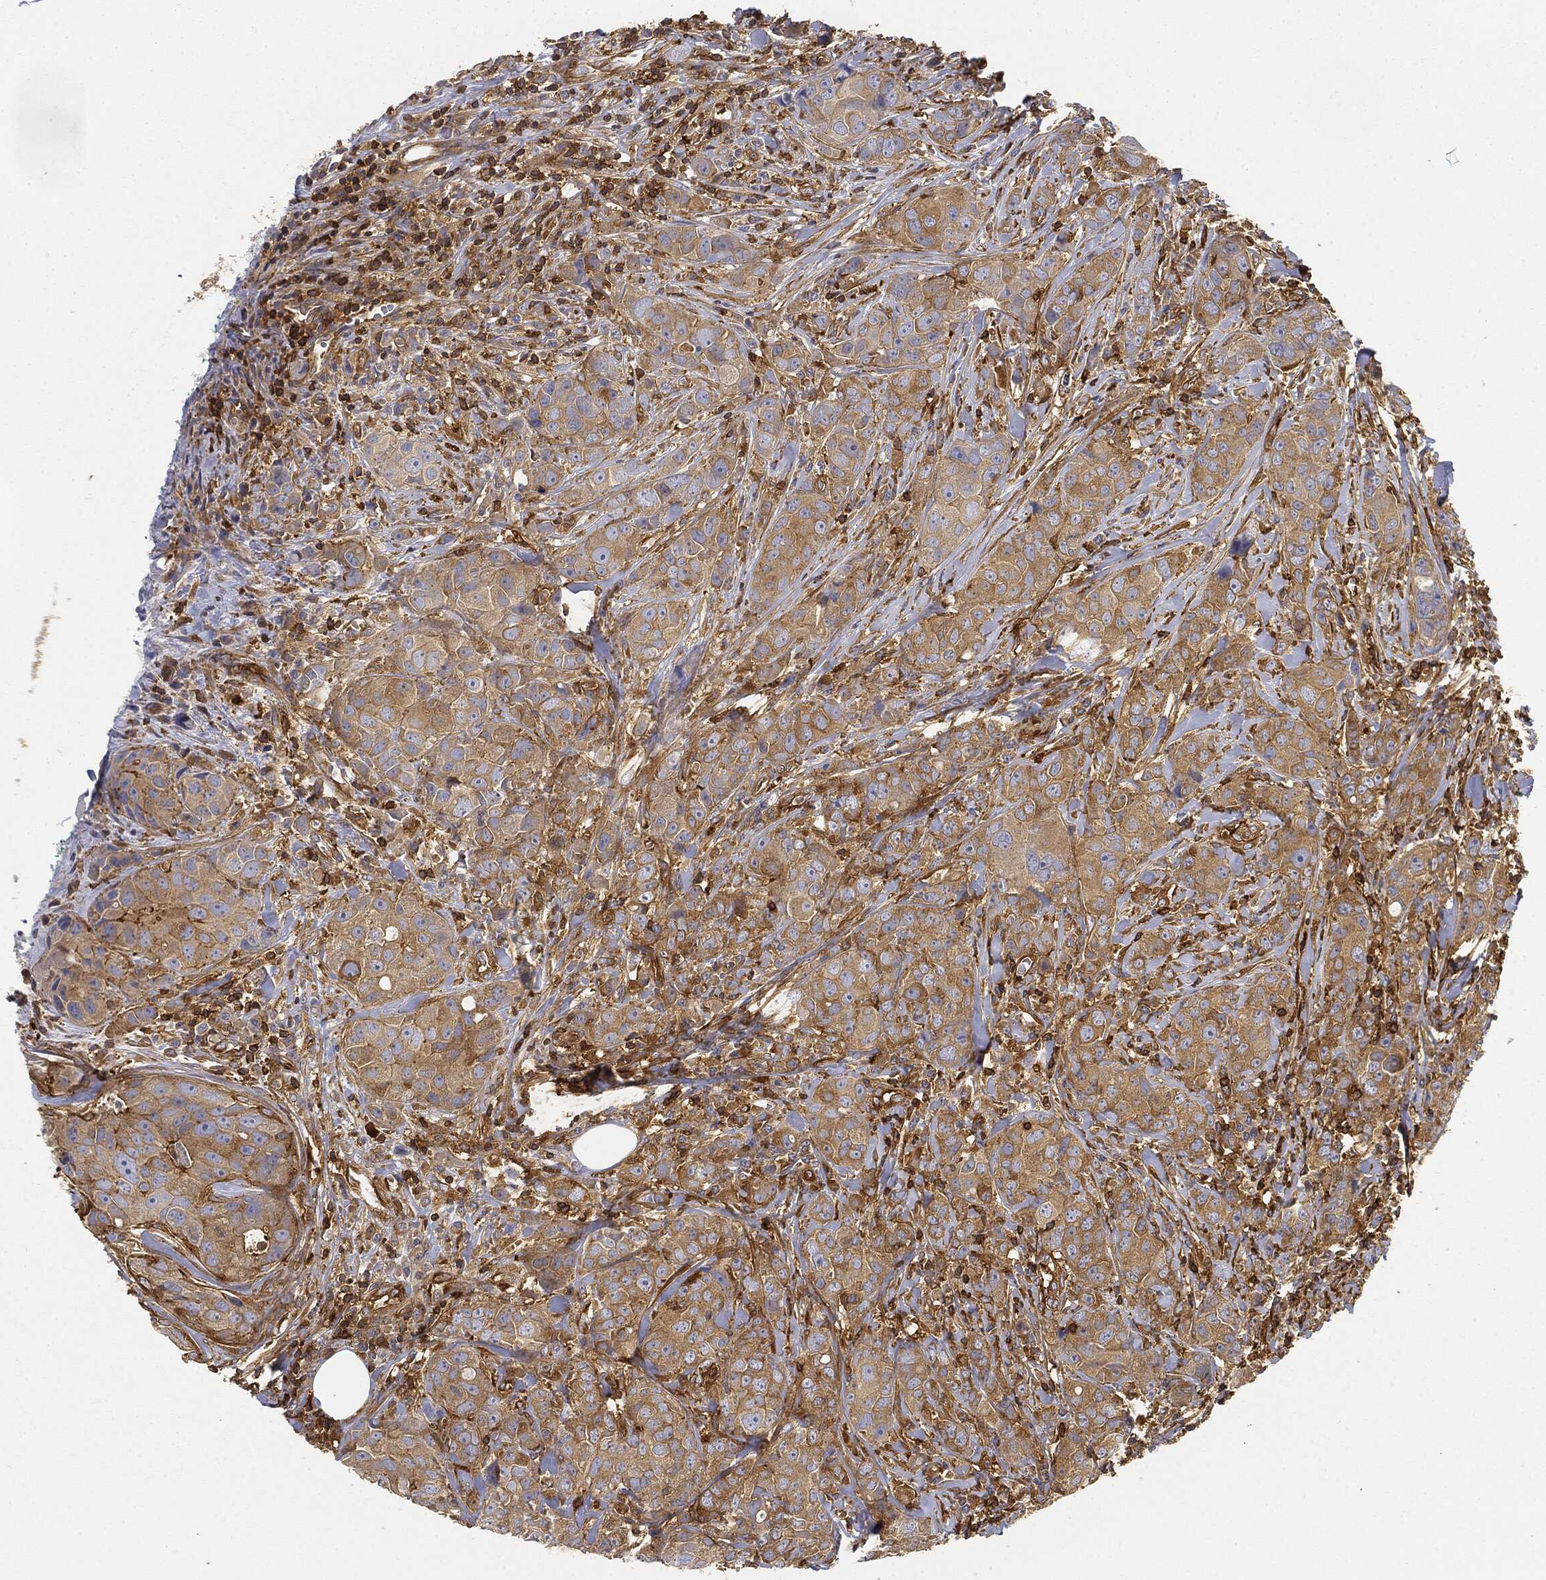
{"staining": {"intensity": "moderate", "quantity": "25%-75%", "location": "cytoplasmic/membranous"}, "tissue": "breast cancer", "cell_type": "Tumor cells", "image_type": "cancer", "snomed": [{"axis": "morphology", "description": "Duct carcinoma"}, {"axis": "topography", "description": "Breast"}], "caption": "High-power microscopy captured an IHC photomicrograph of breast cancer (invasive ductal carcinoma), revealing moderate cytoplasmic/membranous staining in about 25%-75% of tumor cells.", "gene": "WDR1", "patient": {"sex": "female", "age": 43}}